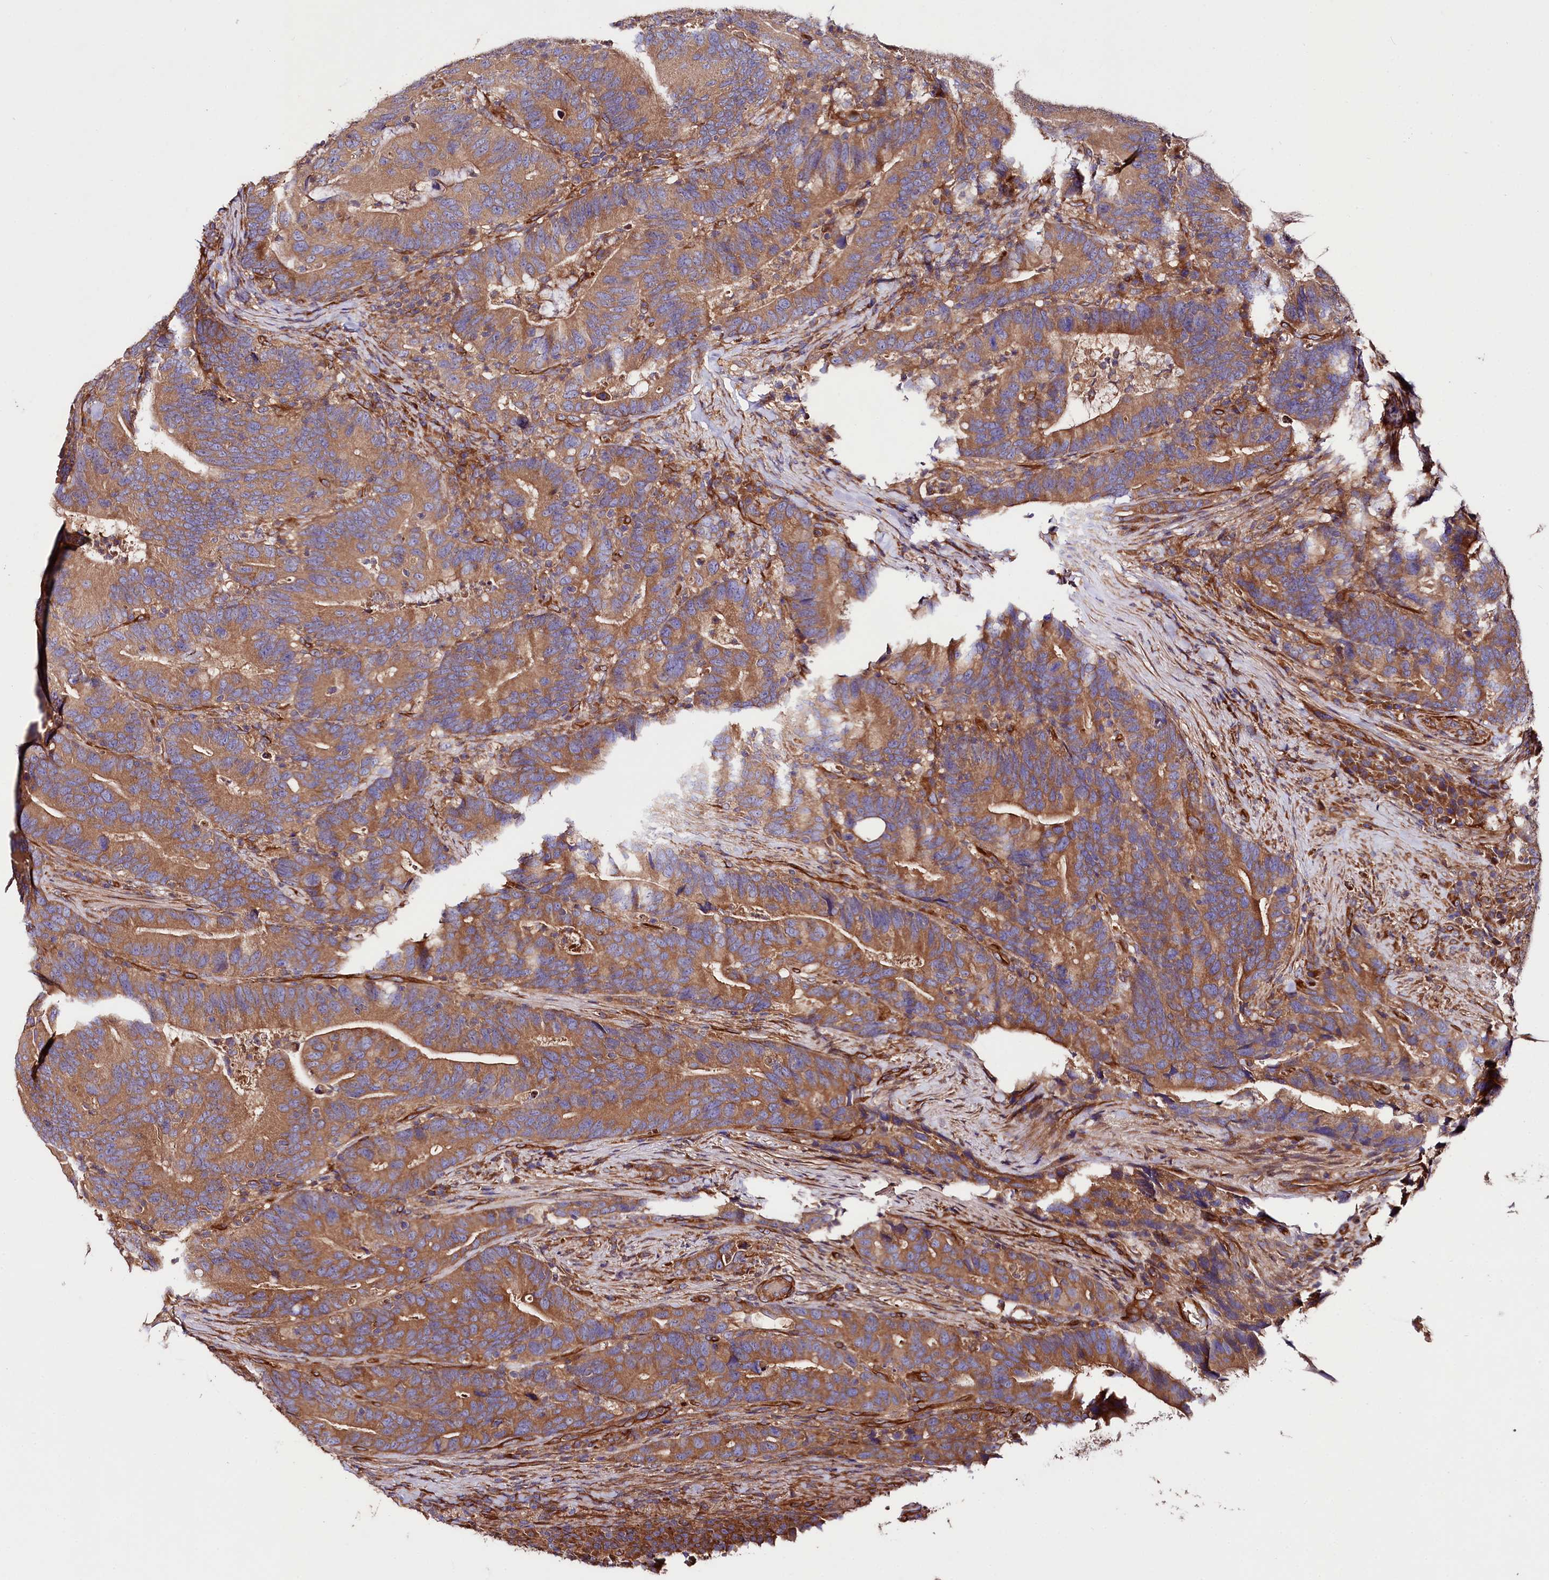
{"staining": {"intensity": "moderate", "quantity": ">75%", "location": "cytoplasmic/membranous"}, "tissue": "colorectal cancer", "cell_type": "Tumor cells", "image_type": "cancer", "snomed": [{"axis": "morphology", "description": "Adenocarcinoma, NOS"}, {"axis": "topography", "description": "Colon"}], "caption": "Human adenocarcinoma (colorectal) stained with a brown dye reveals moderate cytoplasmic/membranous positive staining in about >75% of tumor cells.", "gene": "CEP295", "patient": {"sex": "female", "age": 66}}